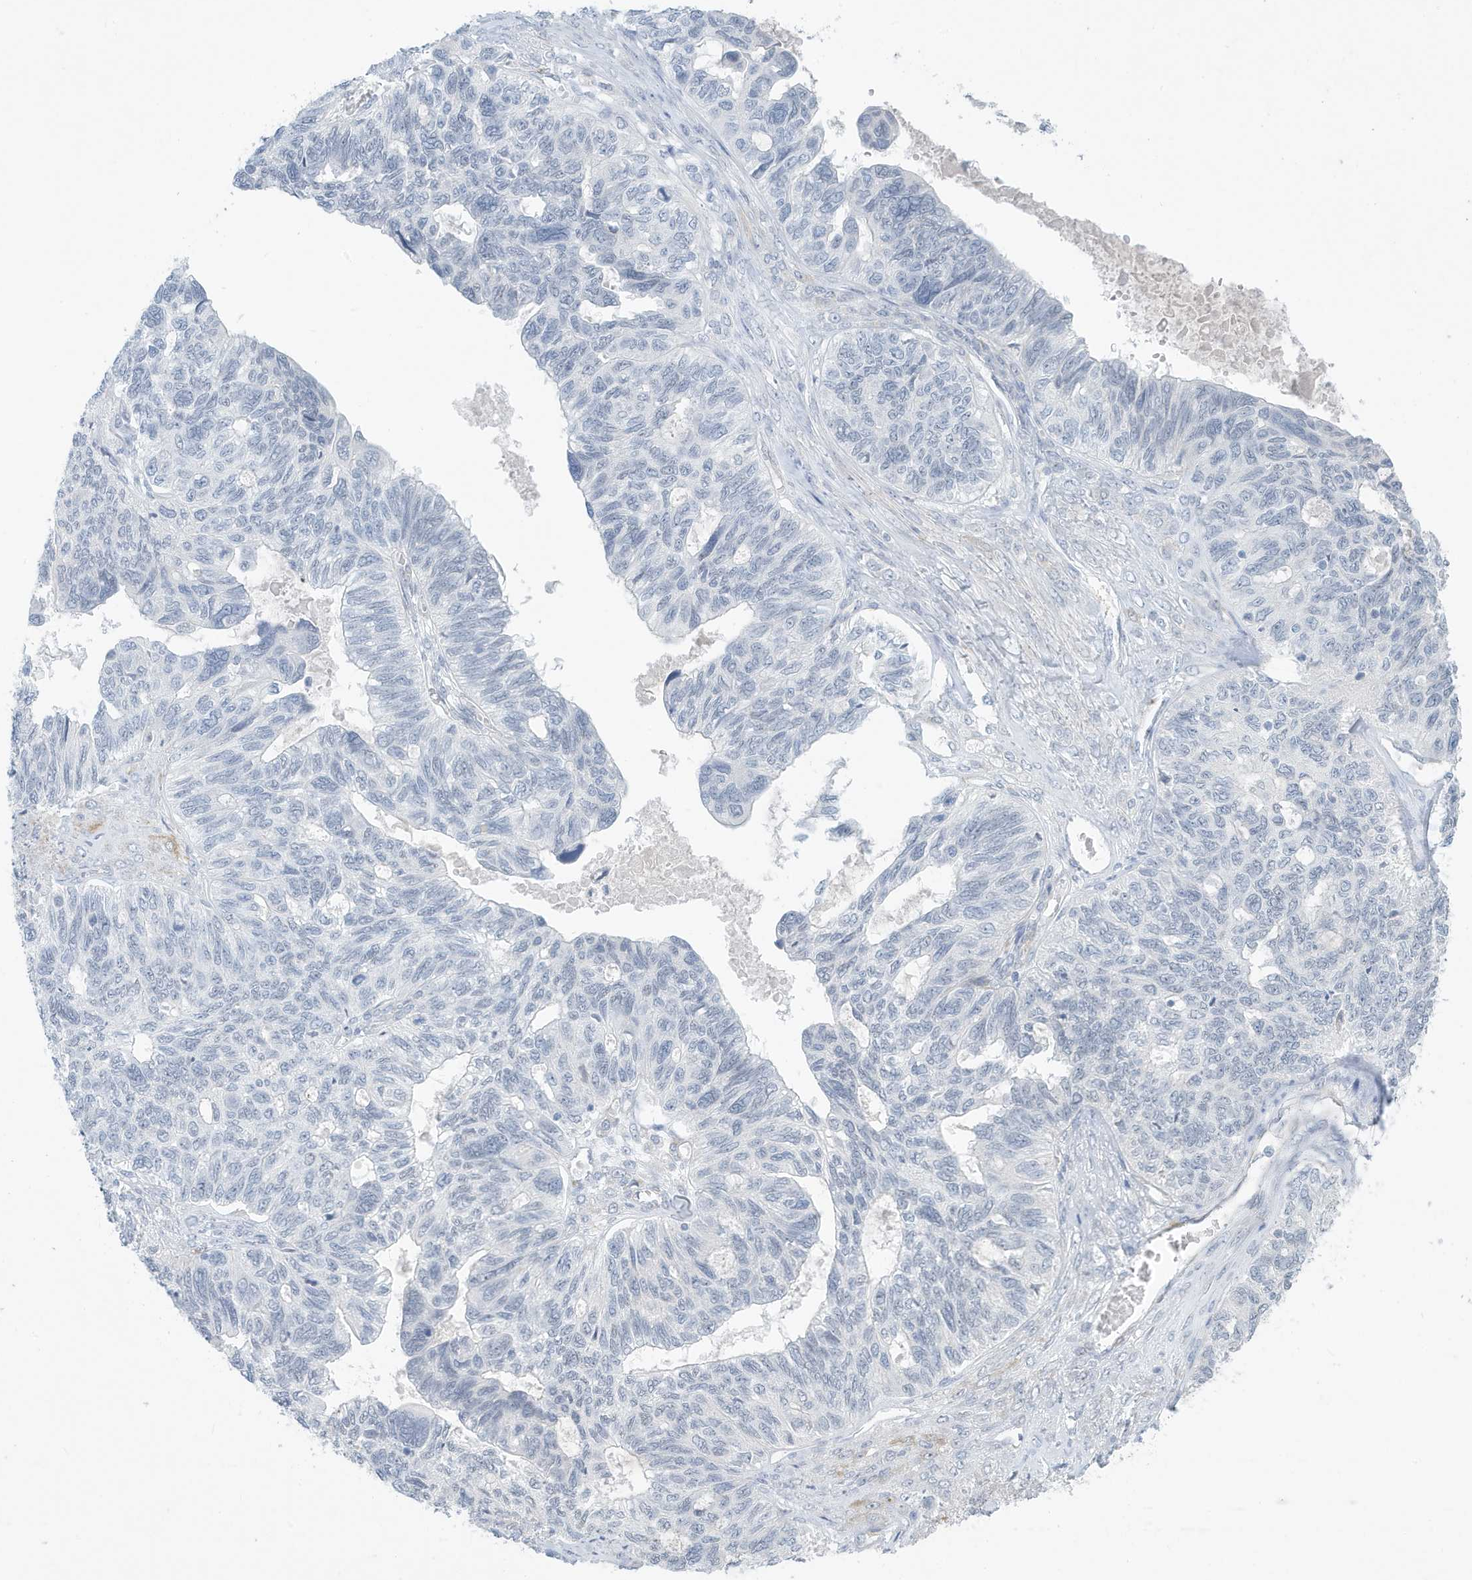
{"staining": {"intensity": "negative", "quantity": "none", "location": "none"}, "tissue": "ovarian cancer", "cell_type": "Tumor cells", "image_type": "cancer", "snomed": [{"axis": "morphology", "description": "Cystadenocarcinoma, serous, NOS"}, {"axis": "topography", "description": "Ovary"}], "caption": "Immunohistochemical staining of human ovarian cancer (serous cystadenocarcinoma) displays no significant staining in tumor cells.", "gene": "PERM1", "patient": {"sex": "female", "age": 79}}